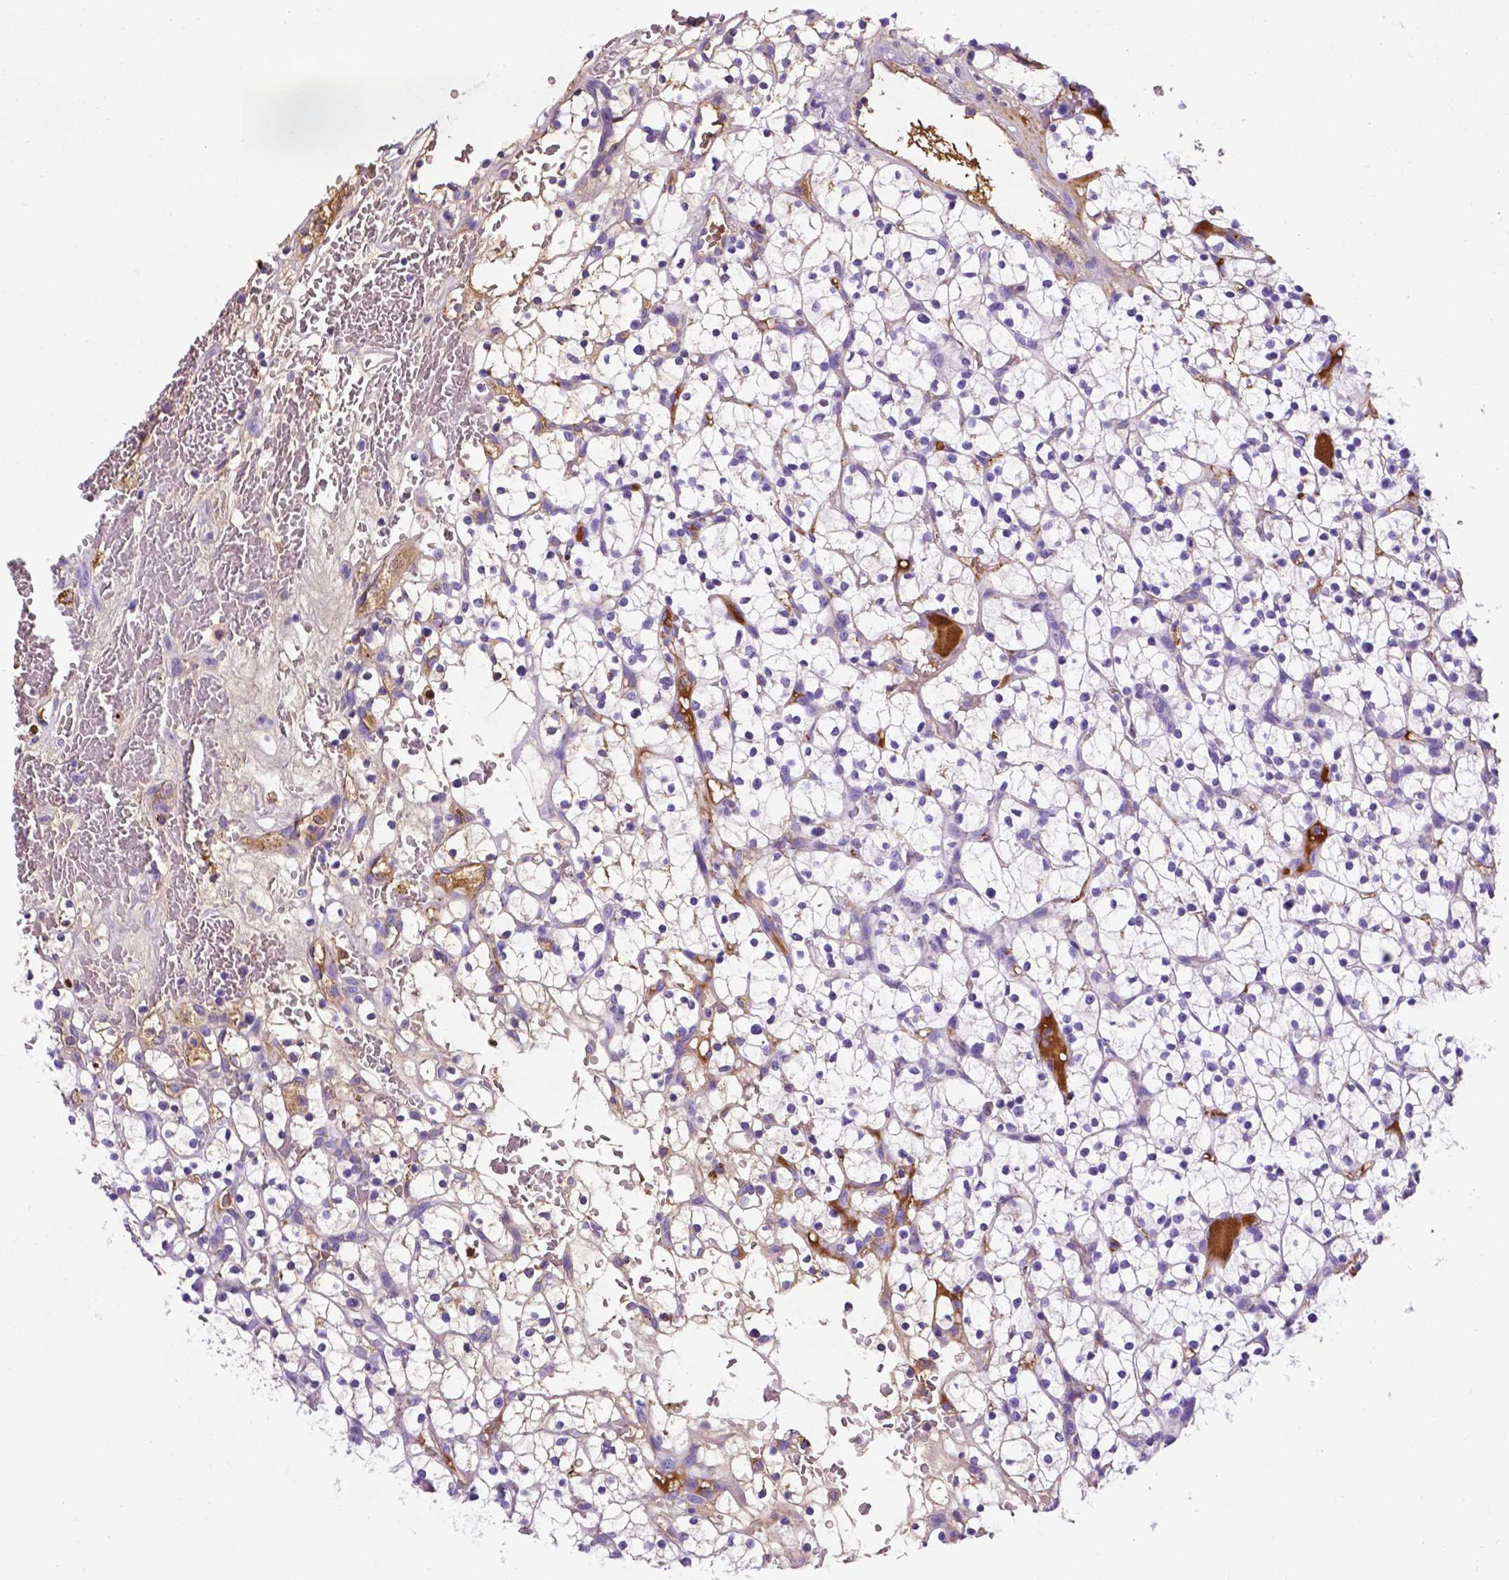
{"staining": {"intensity": "negative", "quantity": "none", "location": "none"}, "tissue": "renal cancer", "cell_type": "Tumor cells", "image_type": "cancer", "snomed": [{"axis": "morphology", "description": "Adenocarcinoma, NOS"}, {"axis": "topography", "description": "Kidney"}], "caption": "A high-resolution image shows immunohistochemistry staining of renal cancer, which displays no significant staining in tumor cells. The staining was performed using DAB (3,3'-diaminobenzidine) to visualize the protein expression in brown, while the nuclei were stained in blue with hematoxylin (Magnification: 20x).", "gene": "APOE", "patient": {"sex": "female", "age": 64}}